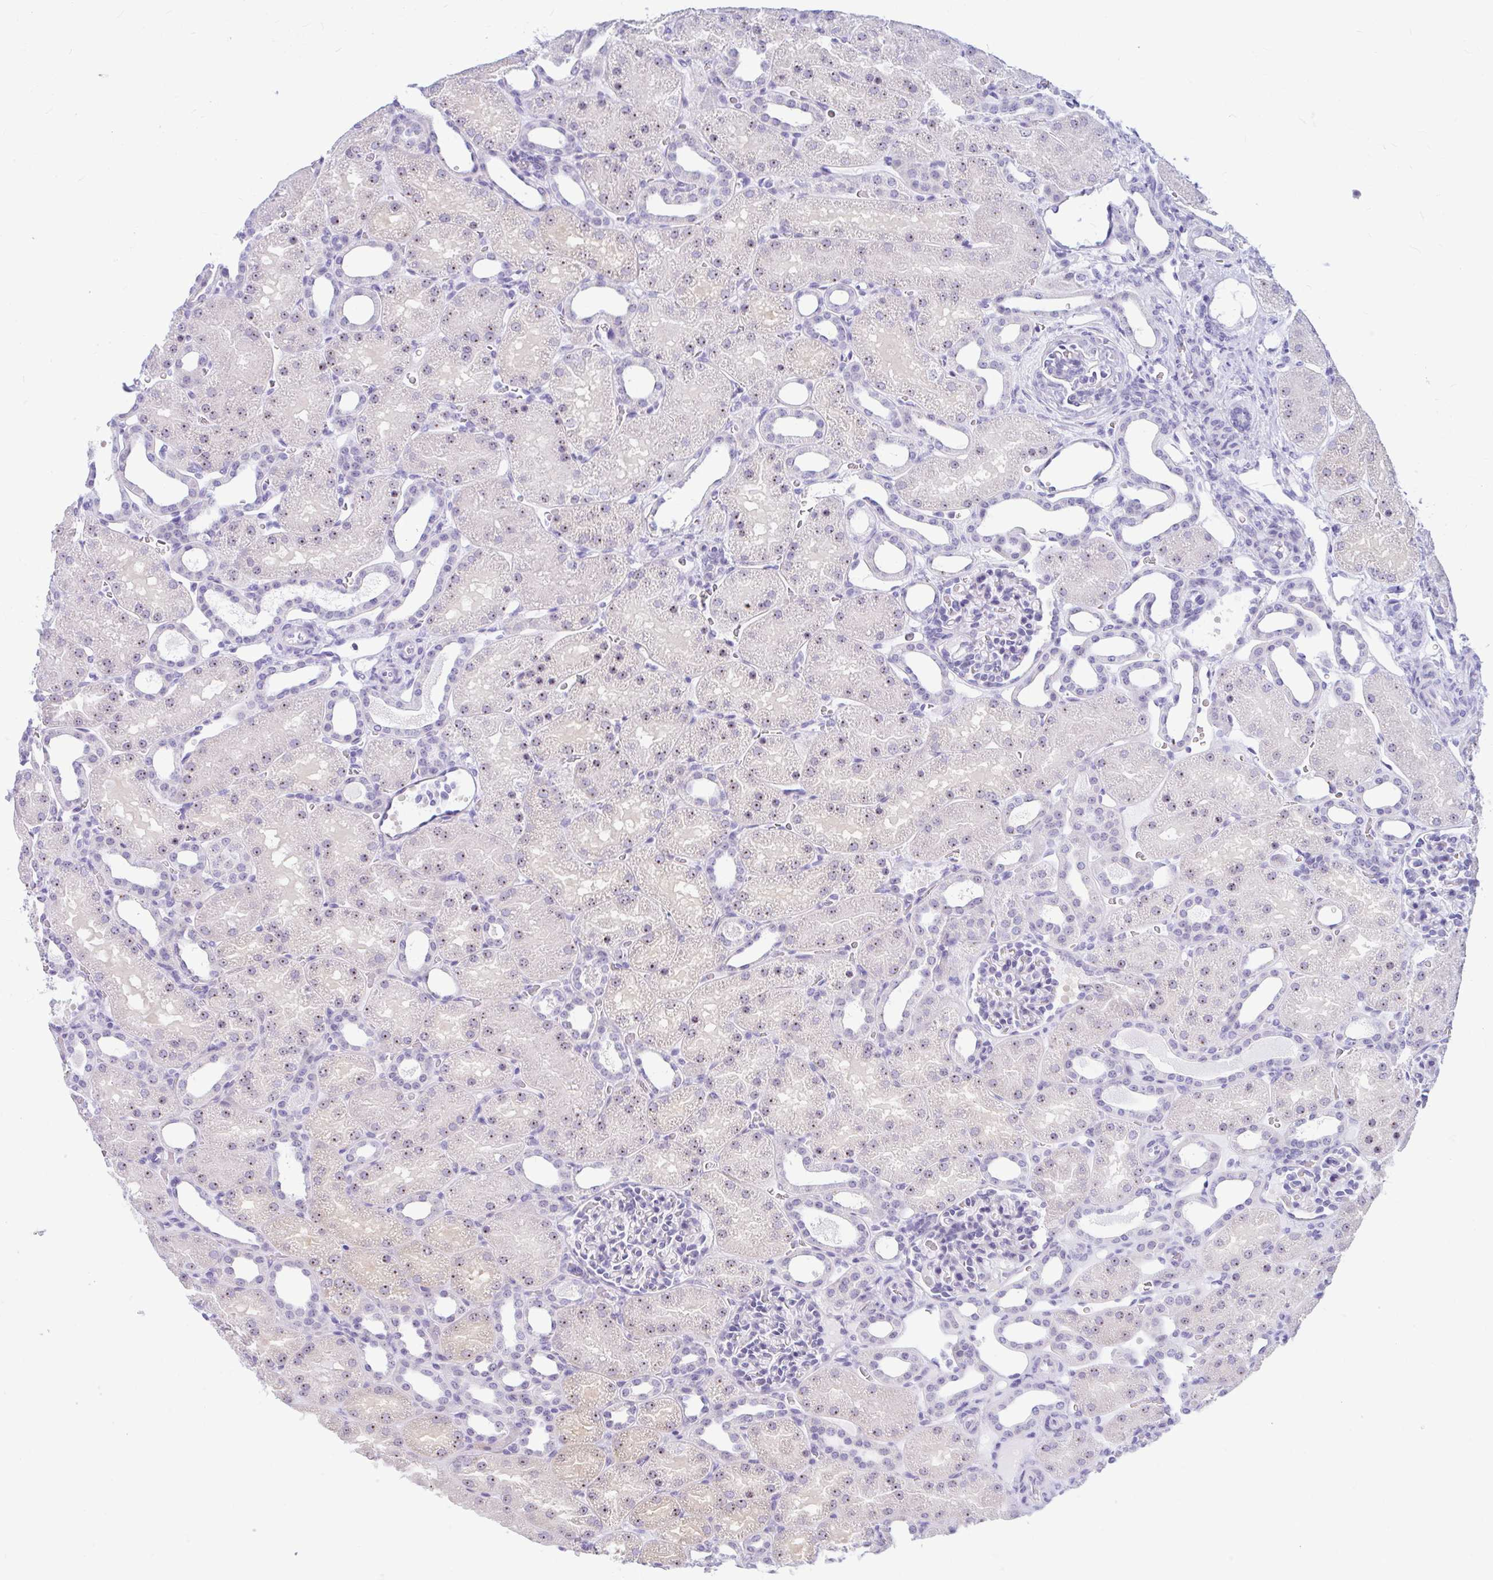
{"staining": {"intensity": "negative", "quantity": "none", "location": "none"}, "tissue": "kidney", "cell_type": "Cells in glomeruli", "image_type": "normal", "snomed": [{"axis": "morphology", "description": "Normal tissue, NOS"}, {"axis": "topography", "description": "Kidney"}], "caption": "An immunohistochemistry micrograph of unremarkable kidney is shown. There is no staining in cells in glomeruli of kidney.", "gene": "FTSJ3", "patient": {"sex": "male", "age": 2}}